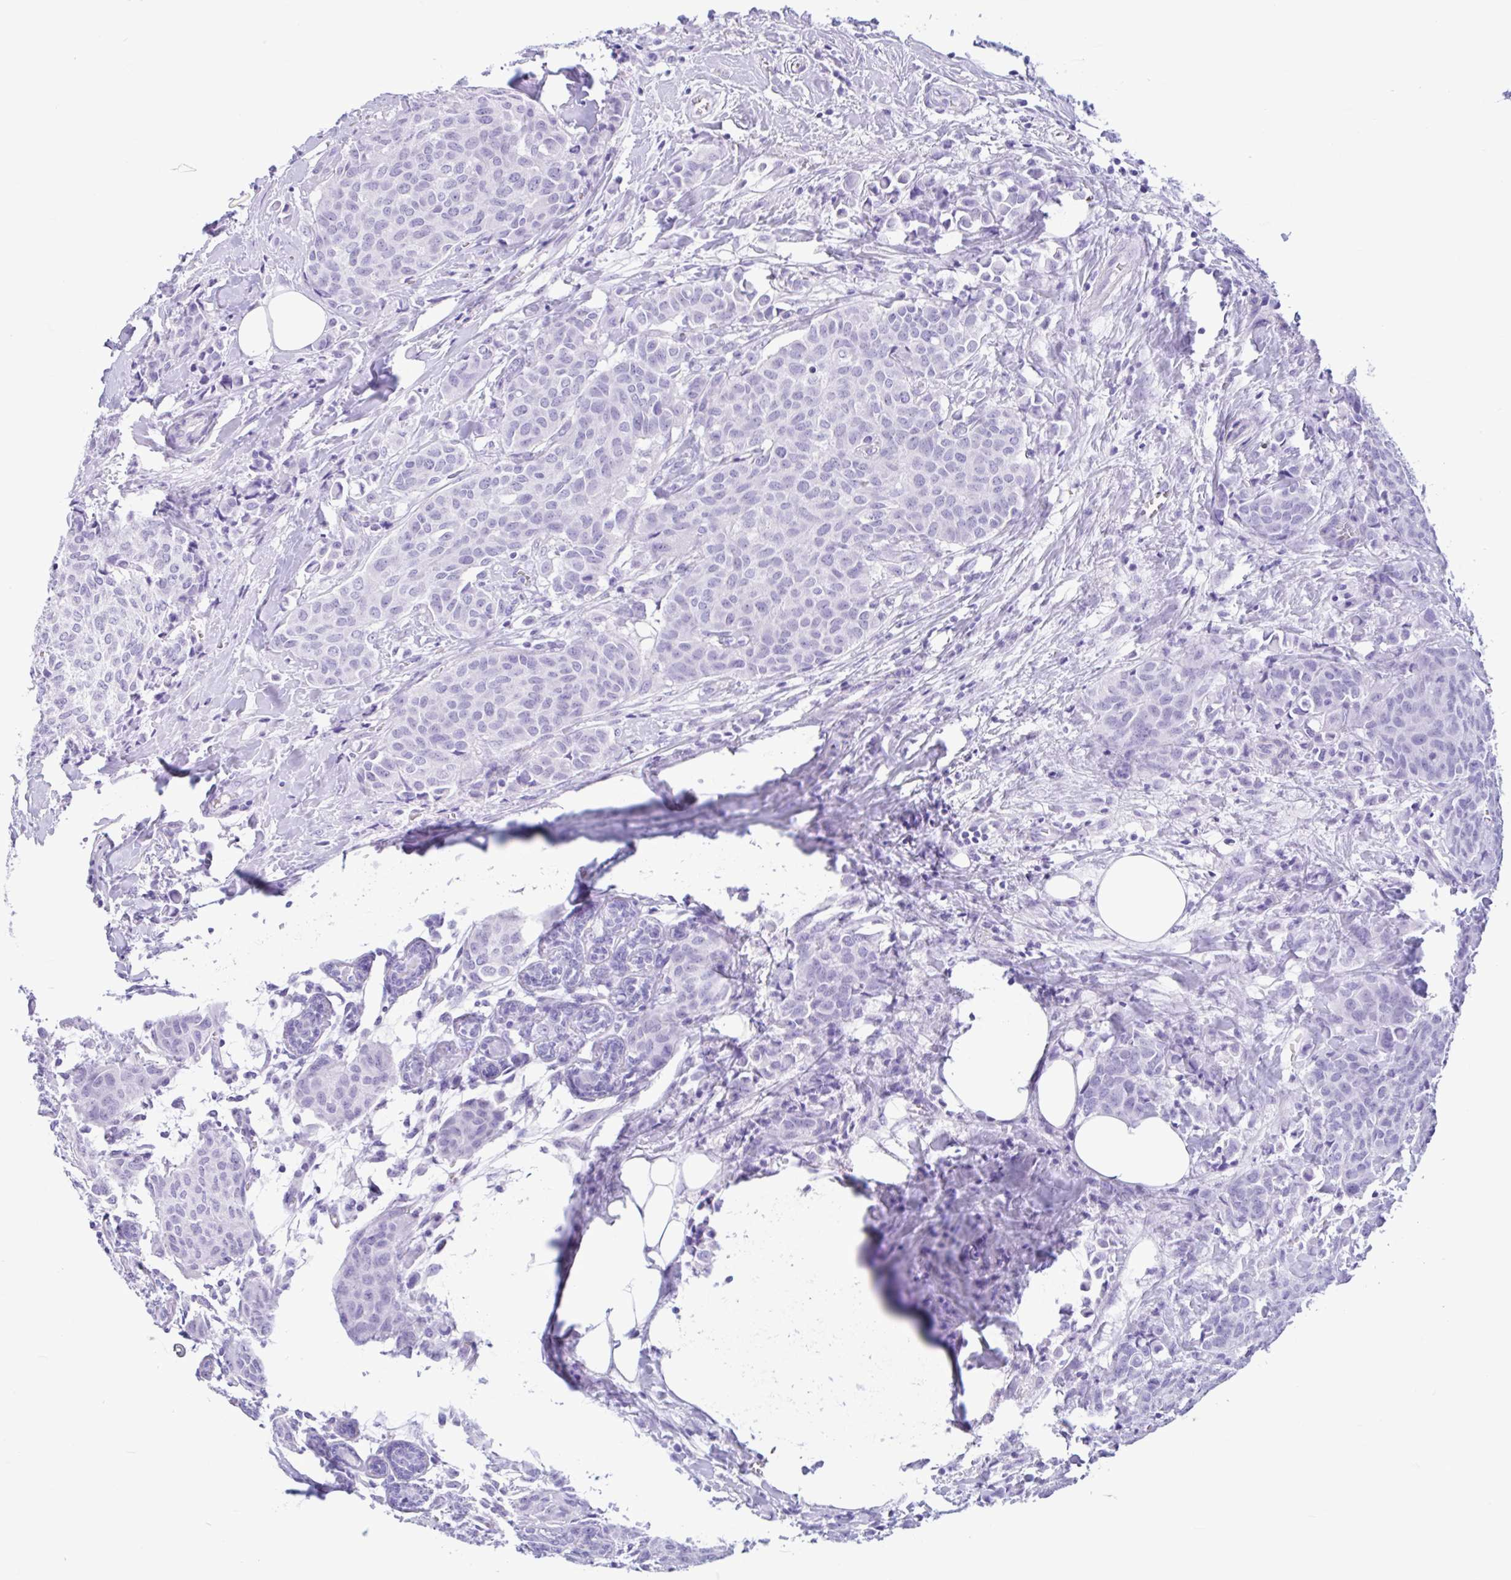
{"staining": {"intensity": "negative", "quantity": "none", "location": "none"}, "tissue": "breast cancer", "cell_type": "Tumor cells", "image_type": "cancer", "snomed": [{"axis": "morphology", "description": "Duct carcinoma"}, {"axis": "topography", "description": "Breast"}], "caption": "Immunohistochemical staining of invasive ductal carcinoma (breast) reveals no significant expression in tumor cells. The staining is performed using DAB brown chromogen with nuclei counter-stained in using hematoxylin.", "gene": "IAPP", "patient": {"sex": "female", "age": 47}}